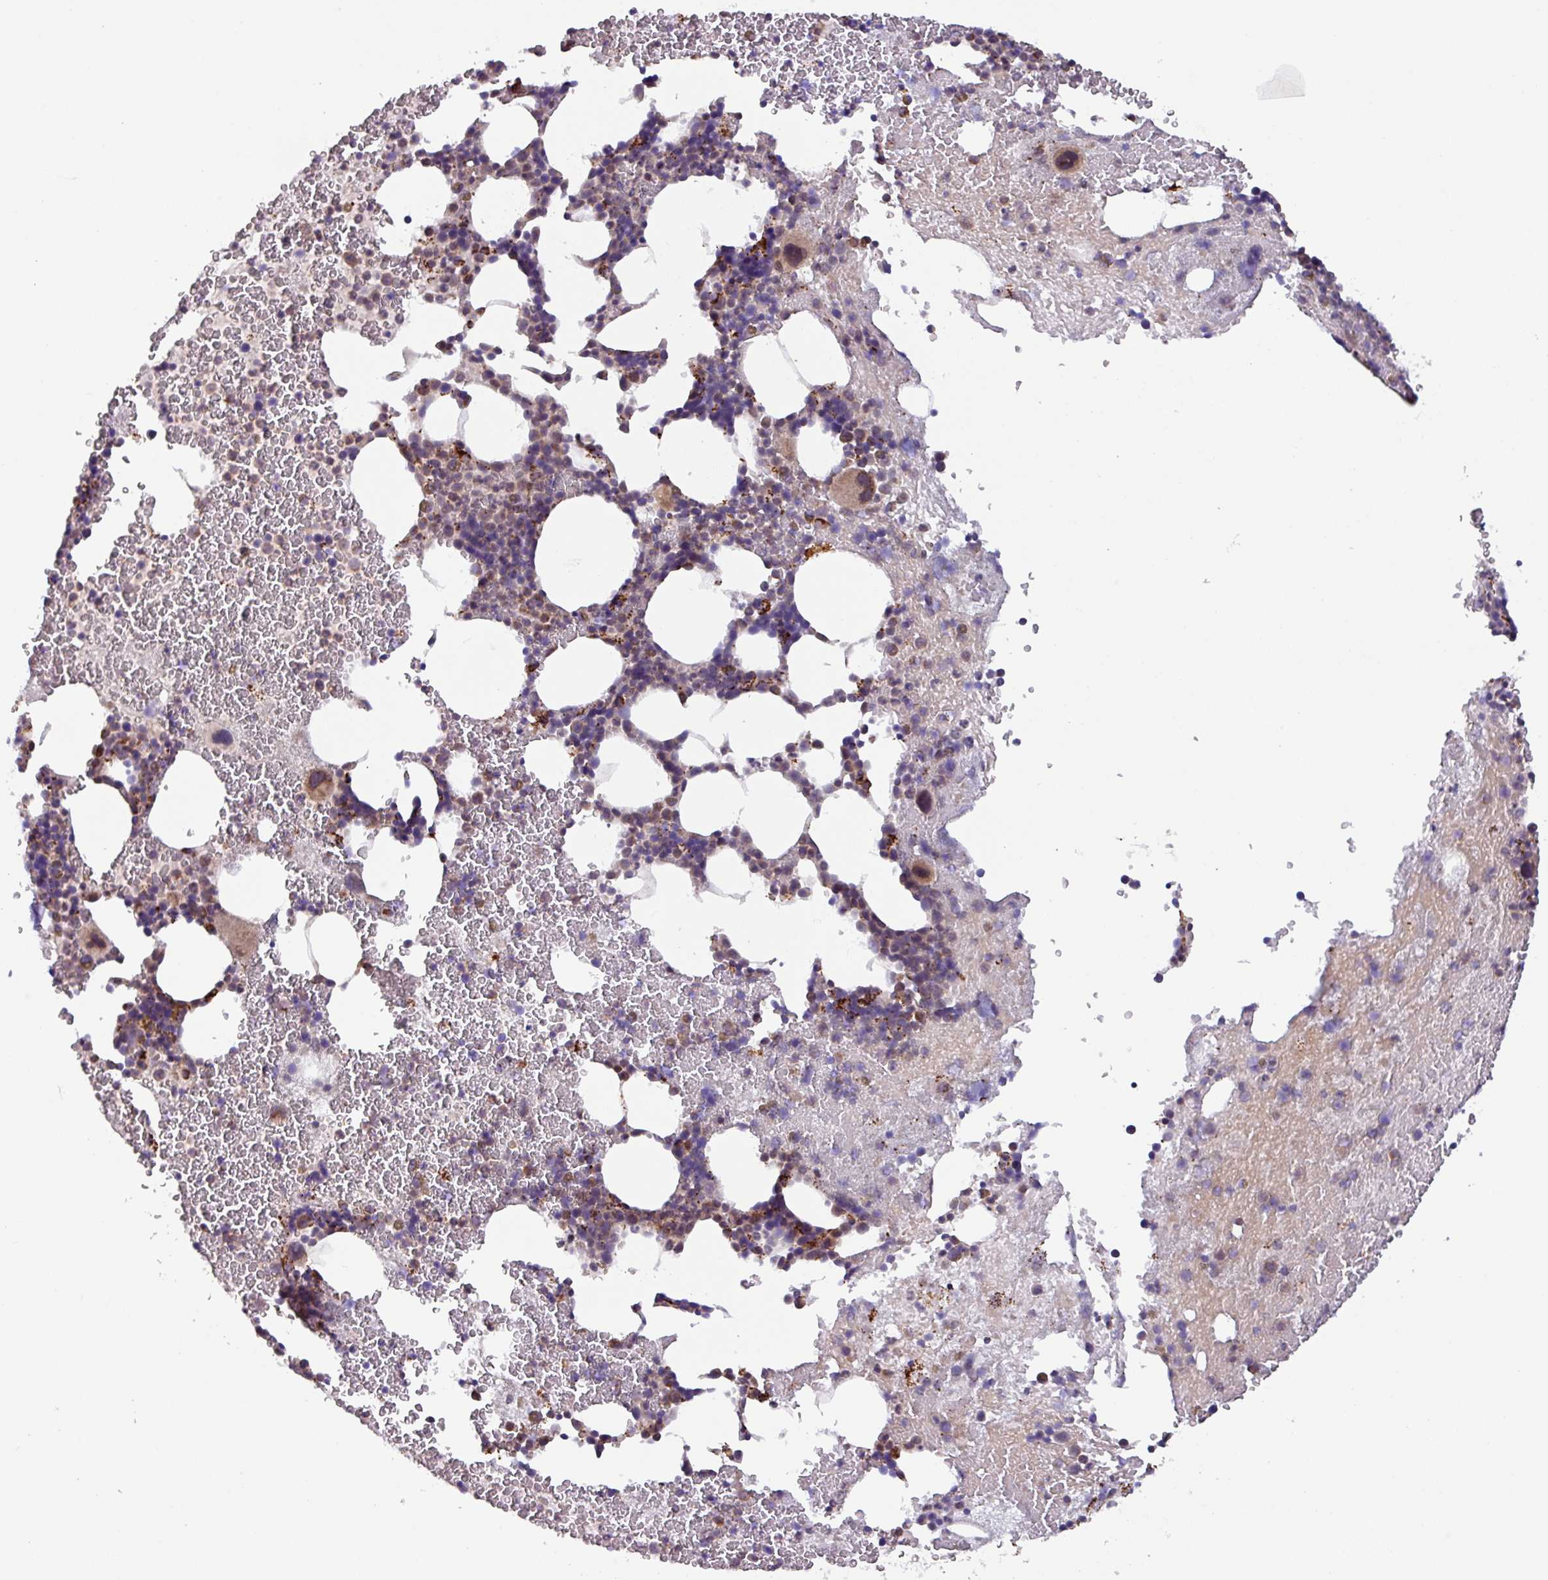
{"staining": {"intensity": "moderate", "quantity": "<25%", "location": "cytoplasmic/membranous"}, "tissue": "bone marrow", "cell_type": "Hematopoietic cells", "image_type": "normal", "snomed": [{"axis": "morphology", "description": "Normal tissue, NOS"}, {"axis": "topography", "description": "Bone marrow"}], "caption": "The image displays immunohistochemical staining of normal bone marrow. There is moderate cytoplasmic/membranous positivity is identified in approximately <25% of hematopoietic cells.", "gene": "AKIRIN1", "patient": {"sex": "male", "age": 26}}